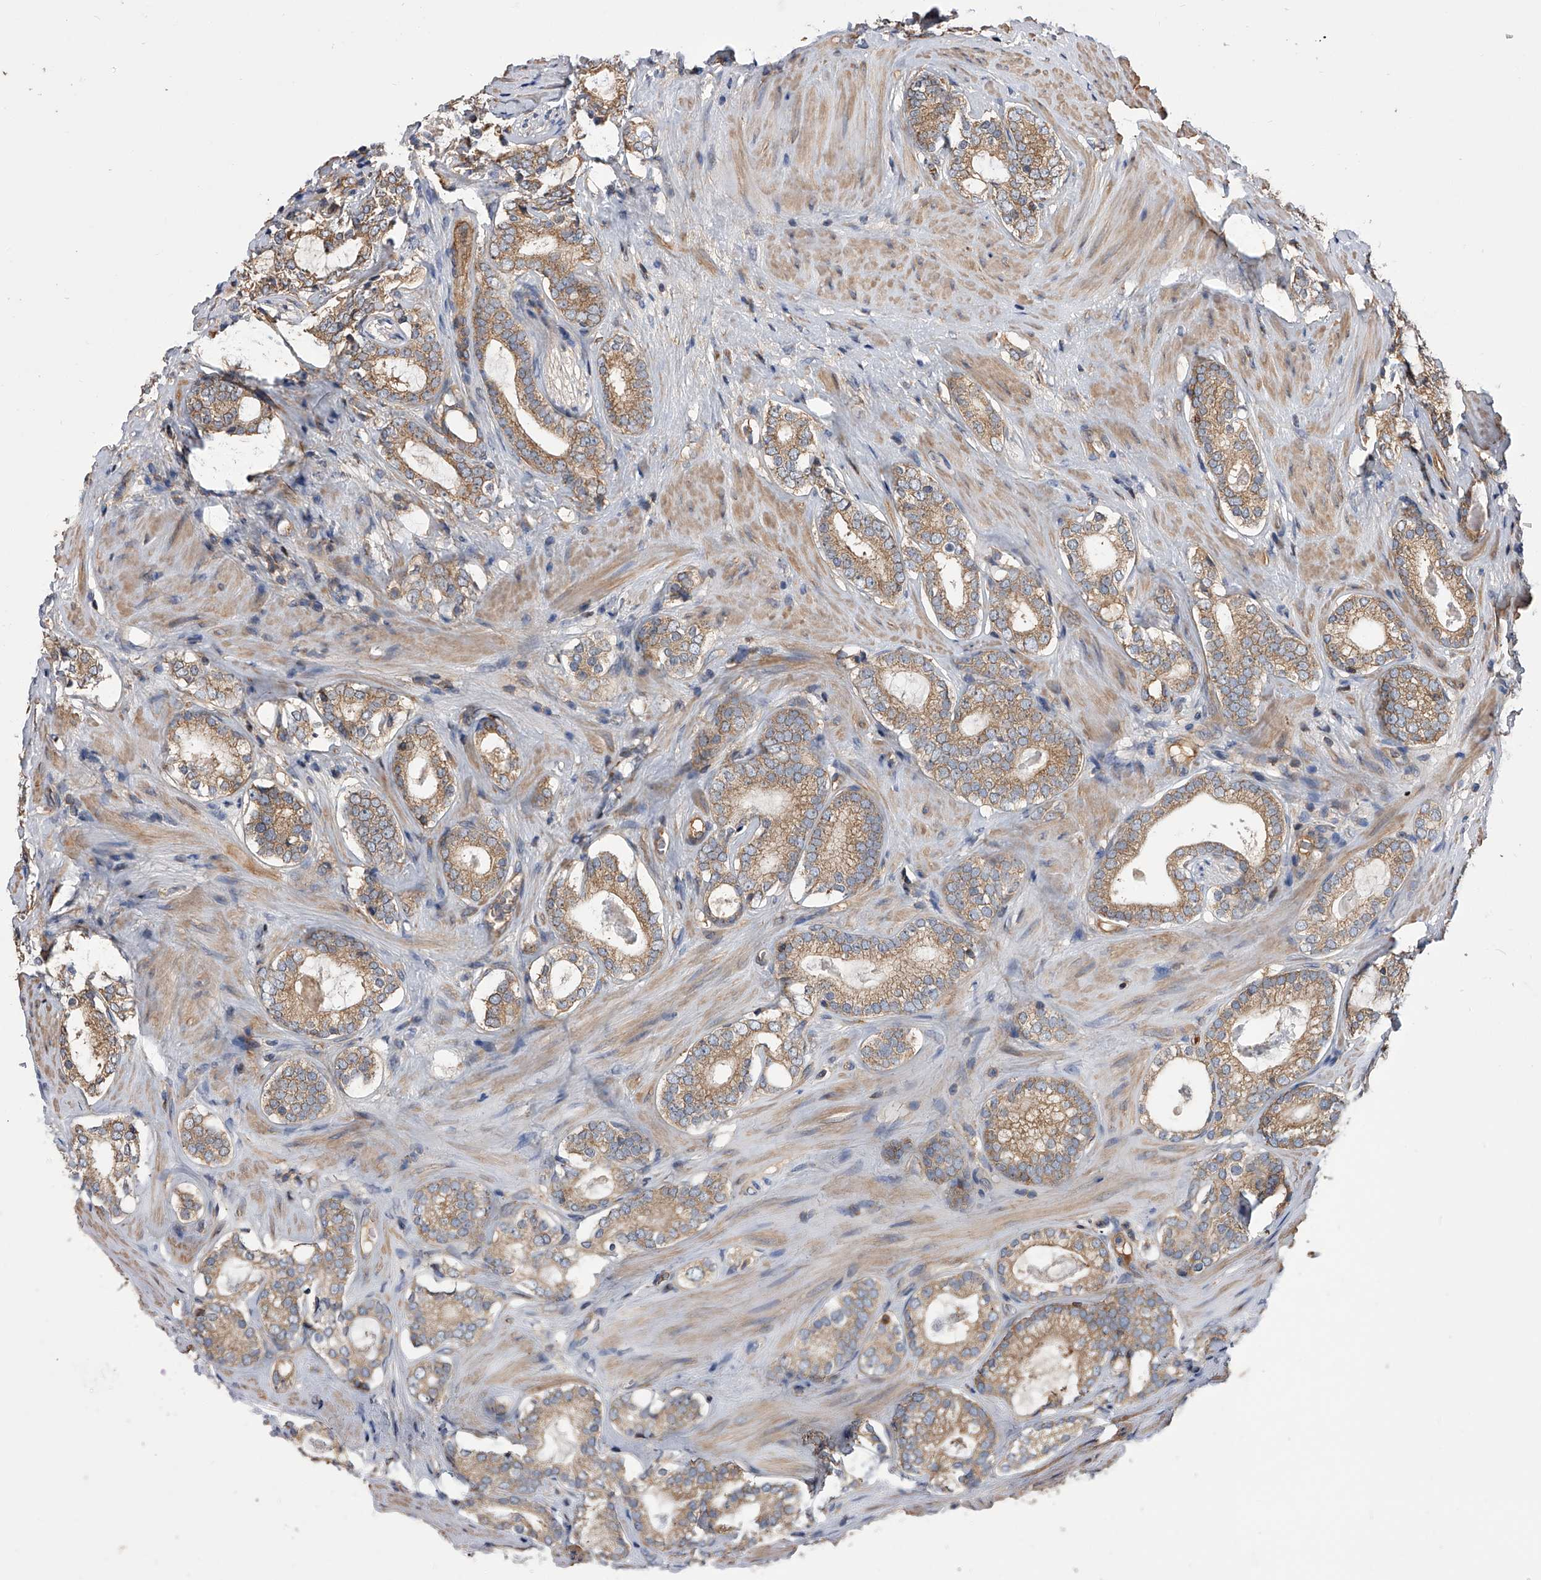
{"staining": {"intensity": "moderate", "quantity": ">75%", "location": "cytoplasmic/membranous"}, "tissue": "prostate cancer", "cell_type": "Tumor cells", "image_type": "cancer", "snomed": [{"axis": "morphology", "description": "Adenocarcinoma, High grade"}, {"axis": "topography", "description": "Prostate"}], "caption": "Immunohistochemical staining of high-grade adenocarcinoma (prostate) displays moderate cytoplasmic/membranous protein positivity in approximately >75% of tumor cells.", "gene": "CUL7", "patient": {"sex": "male", "age": 63}}